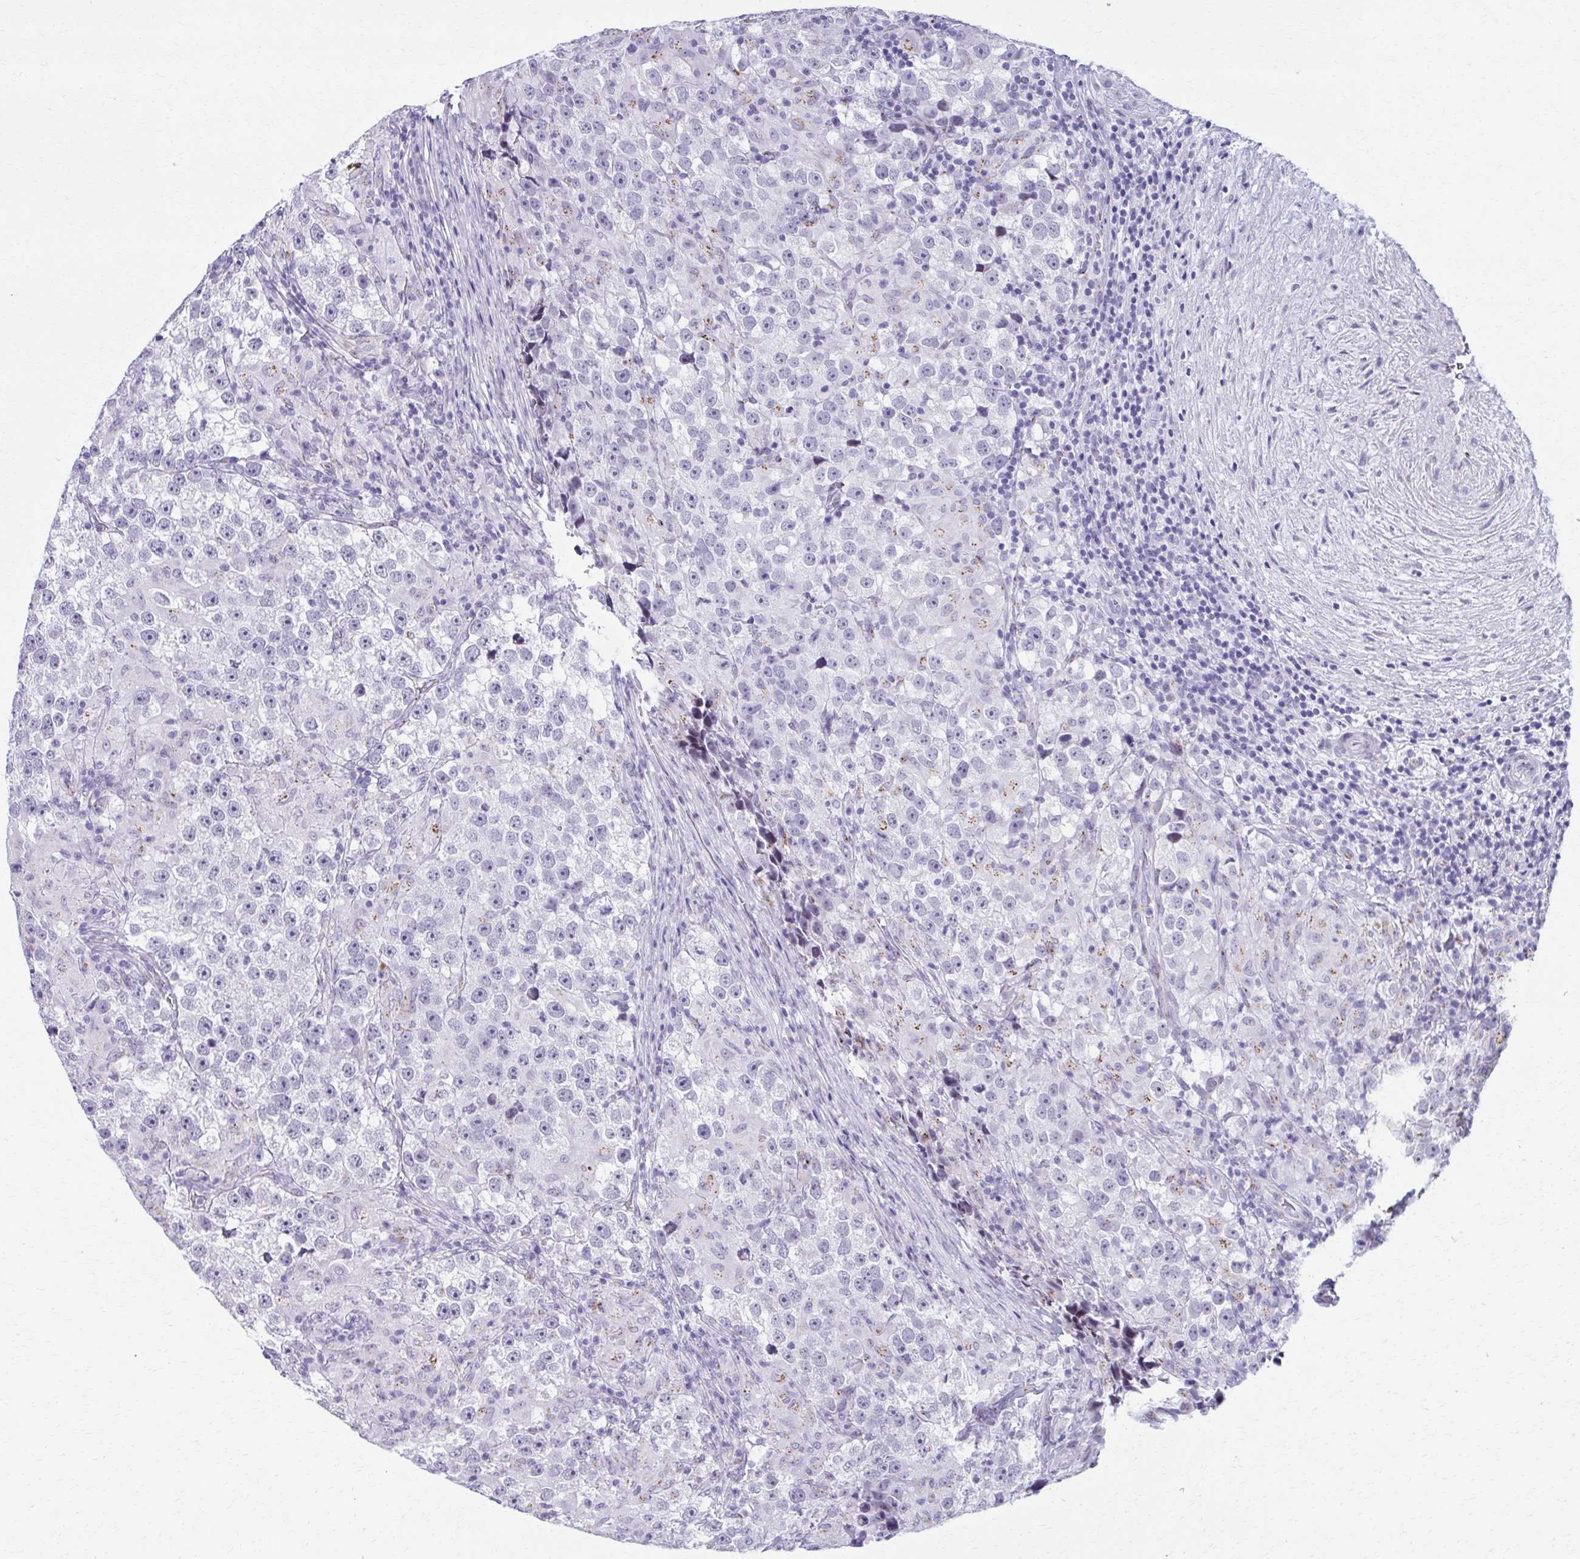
{"staining": {"intensity": "weak", "quantity": "<25%", "location": "cytoplasmic/membranous"}, "tissue": "testis cancer", "cell_type": "Tumor cells", "image_type": "cancer", "snomed": [{"axis": "morphology", "description": "Seminoma, NOS"}, {"axis": "topography", "description": "Testis"}], "caption": "There is no significant staining in tumor cells of seminoma (testis).", "gene": "ZNF682", "patient": {"sex": "male", "age": 46}}